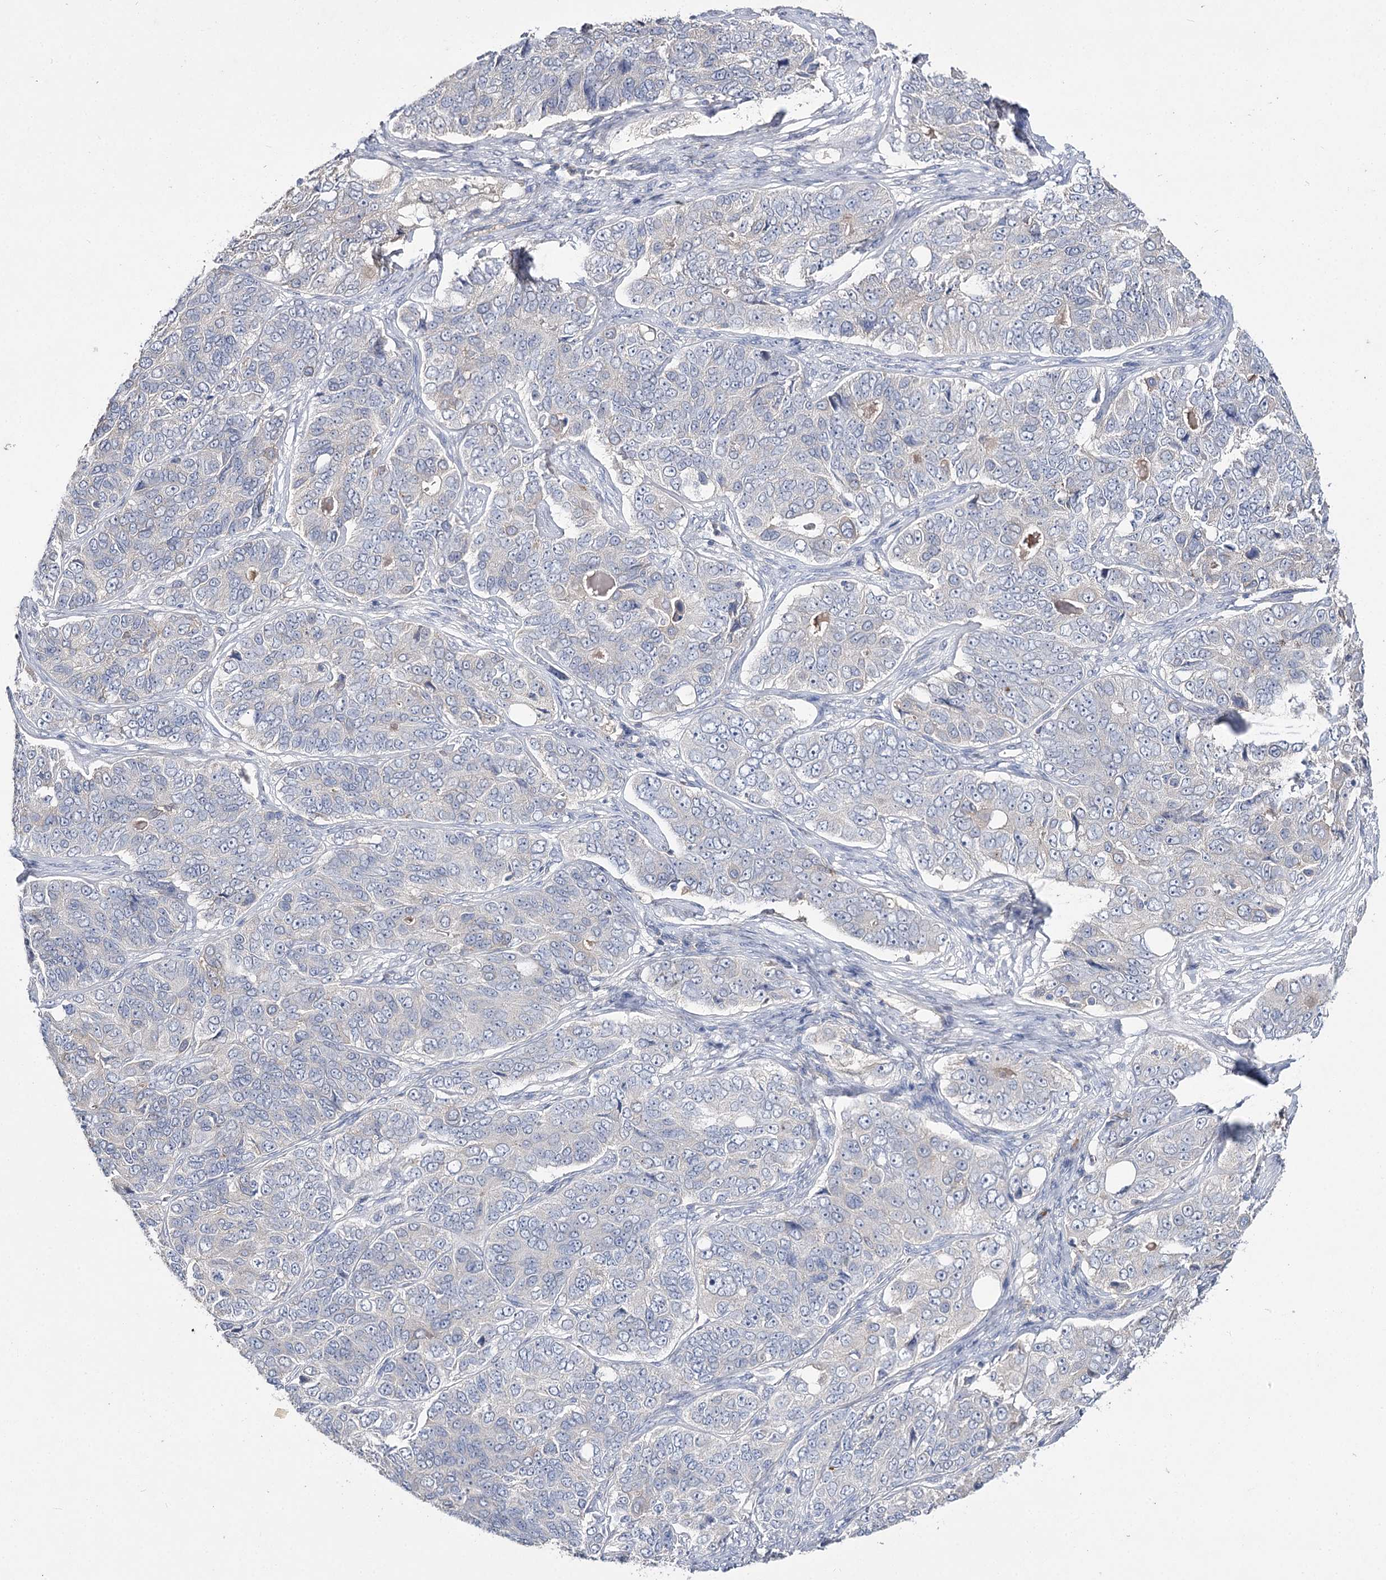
{"staining": {"intensity": "negative", "quantity": "none", "location": "none"}, "tissue": "ovarian cancer", "cell_type": "Tumor cells", "image_type": "cancer", "snomed": [{"axis": "morphology", "description": "Carcinoma, endometroid"}, {"axis": "topography", "description": "Ovary"}], "caption": "DAB (3,3'-diaminobenzidine) immunohistochemical staining of human ovarian cancer reveals no significant expression in tumor cells. (DAB (3,3'-diaminobenzidine) immunohistochemistry with hematoxylin counter stain).", "gene": "IL1RAP", "patient": {"sex": "female", "age": 51}}